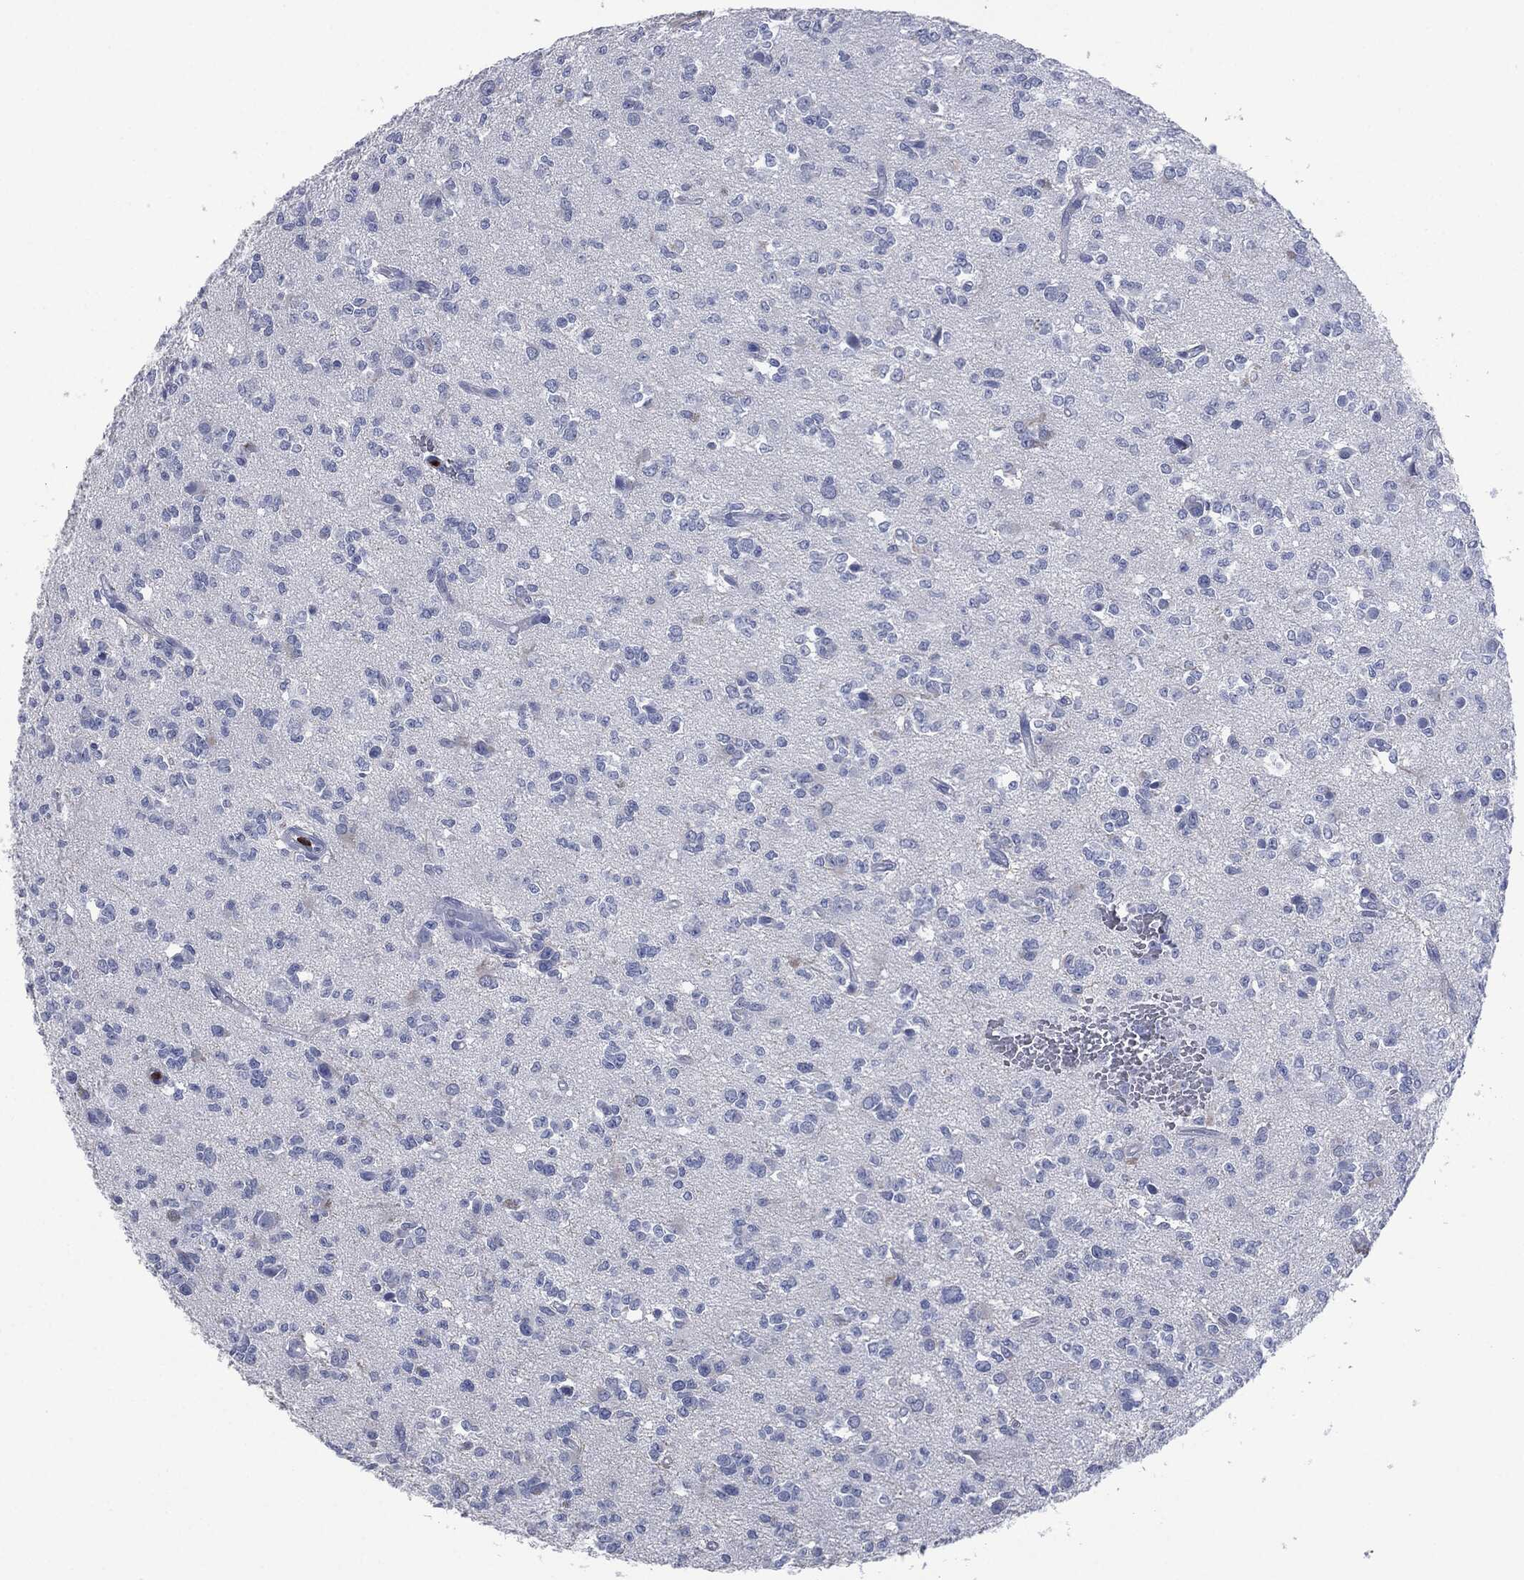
{"staining": {"intensity": "negative", "quantity": "none", "location": "none"}, "tissue": "glioma", "cell_type": "Tumor cells", "image_type": "cancer", "snomed": [{"axis": "morphology", "description": "Glioma, malignant, Low grade"}, {"axis": "topography", "description": "Brain"}], "caption": "IHC image of low-grade glioma (malignant) stained for a protein (brown), which exhibits no expression in tumor cells. (Stains: DAB (3,3'-diaminobenzidine) IHC with hematoxylin counter stain, Microscopy: brightfield microscopy at high magnification).", "gene": "CEACAM8", "patient": {"sex": "female", "age": 45}}